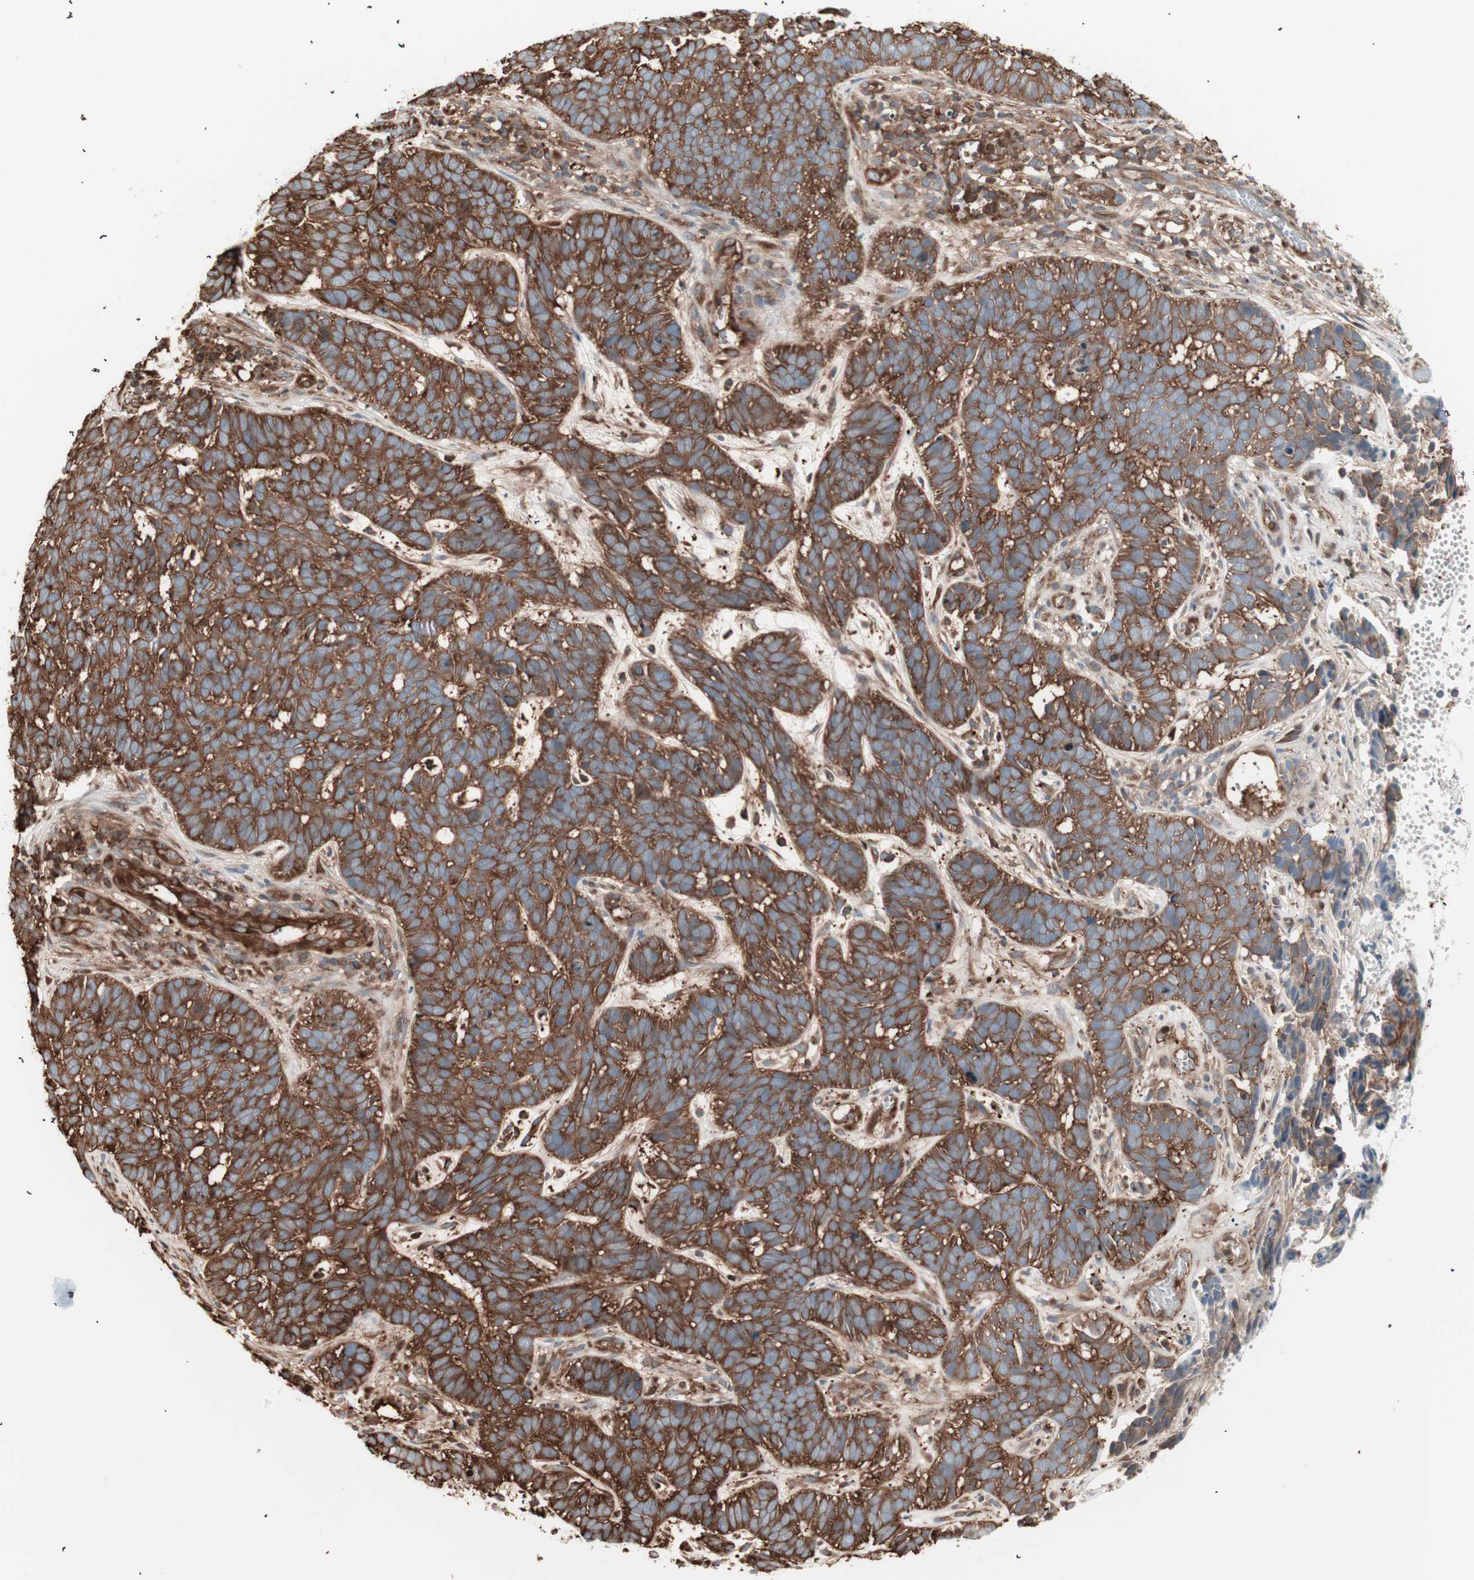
{"staining": {"intensity": "strong", "quantity": ">75%", "location": "cytoplasmic/membranous"}, "tissue": "skin cancer", "cell_type": "Tumor cells", "image_type": "cancer", "snomed": [{"axis": "morphology", "description": "Basal cell carcinoma"}, {"axis": "topography", "description": "Skin"}], "caption": "Immunohistochemical staining of human basal cell carcinoma (skin) demonstrates high levels of strong cytoplasmic/membranous protein positivity in about >75% of tumor cells. The staining is performed using DAB brown chromogen to label protein expression. The nuclei are counter-stained blue using hematoxylin.", "gene": "TCP11L1", "patient": {"sex": "male", "age": 87}}